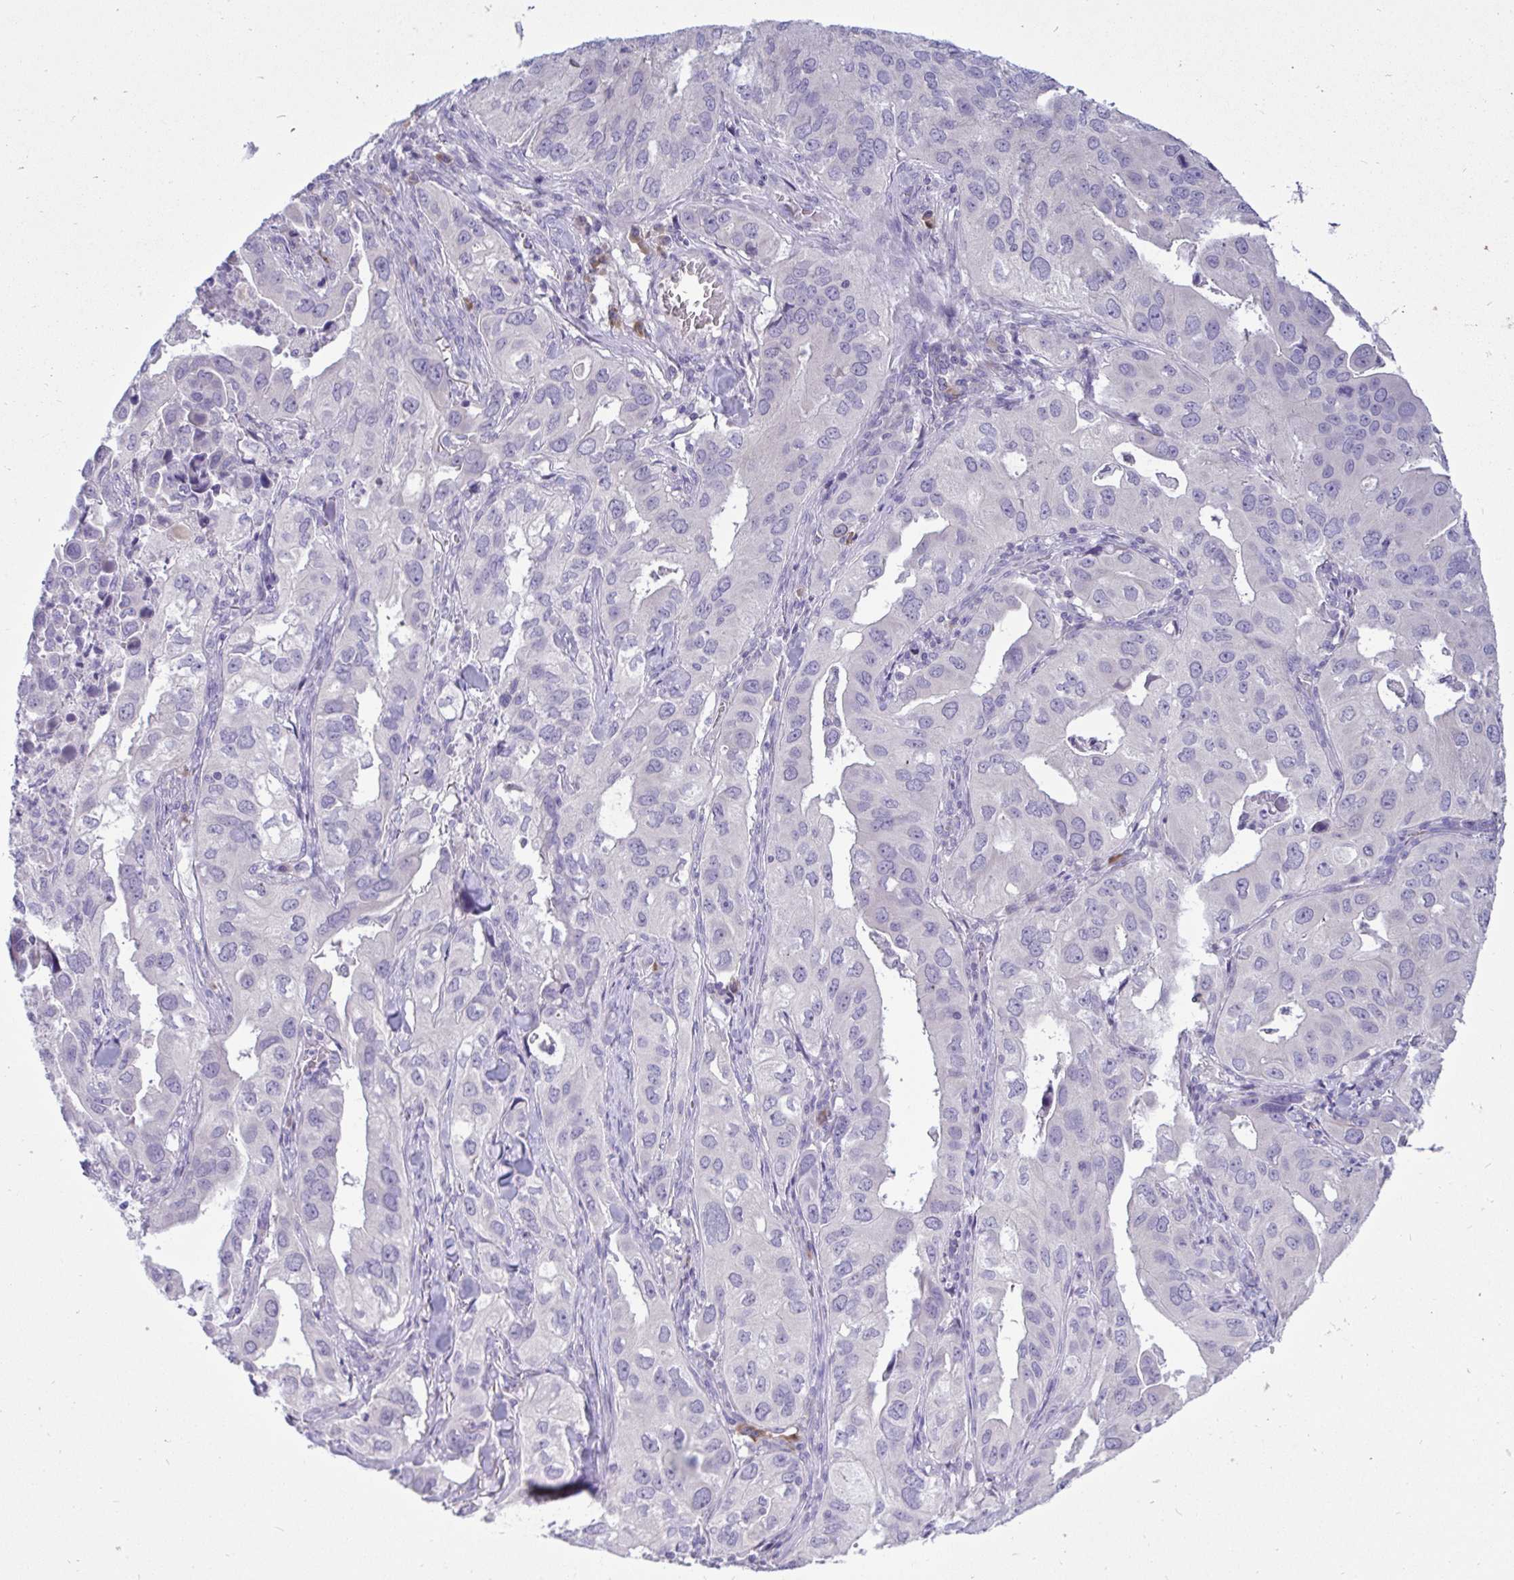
{"staining": {"intensity": "negative", "quantity": "none", "location": "none"}, "tissue": "lung cancer", "cell_type": "Tumor cells", "image_type": "cancer", "snomed": [{"axis": "morphology", "description": "Adenocarcinoma, NOS"}, {"axis": "topography", "description": "Lung"}], "caption": "Tumor cells are negative for brown protein staining in lung cancer.", "gene": "TMEM41A", "patient": {"sex": "male", "age": 48}}